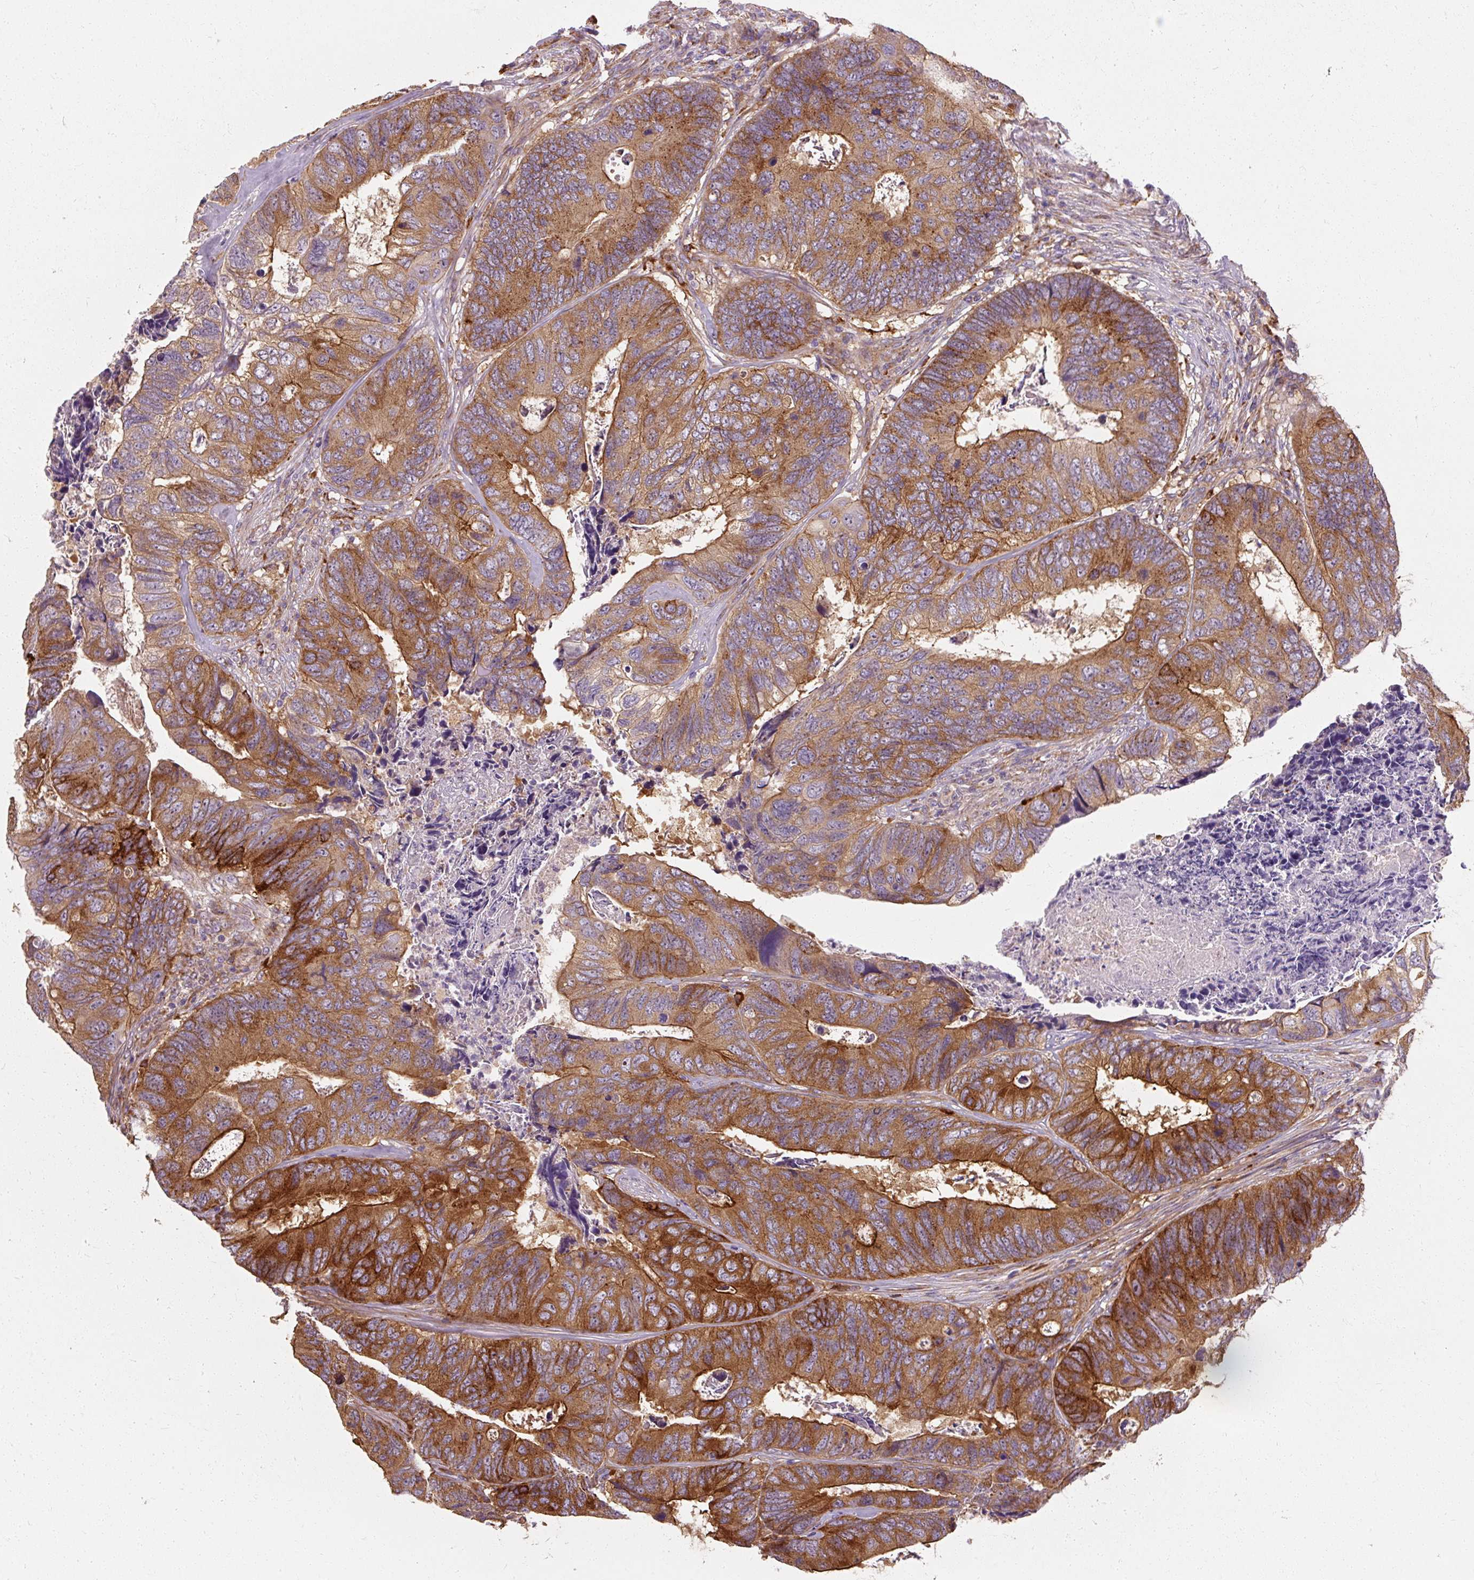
{"staining": {"intensity": "strong", "quantity": "25%-75%", "location": "cytoplasmic/membranous"}, "tissue": "colorectal cancer", "cell_type": "Tumor cells", "image_type": "cancer", "snomed": [{"axis": "morphology", "description": "Adenocarcinoma, NOS"}, {"axis": "topography", "description": "Colon"}], "caption": "Protein expression analysis of colorectal cancer shows strong cytoplasmic/membranous staining in about 25%-75% of tumor cells. The protein of interest is stained brown, and the nuclei are stained in blue (DAB IHC with brightfield microscopy, high magnification).", "gene": "TBC1D4", "patient": {"sex": "female", "age": 67}}